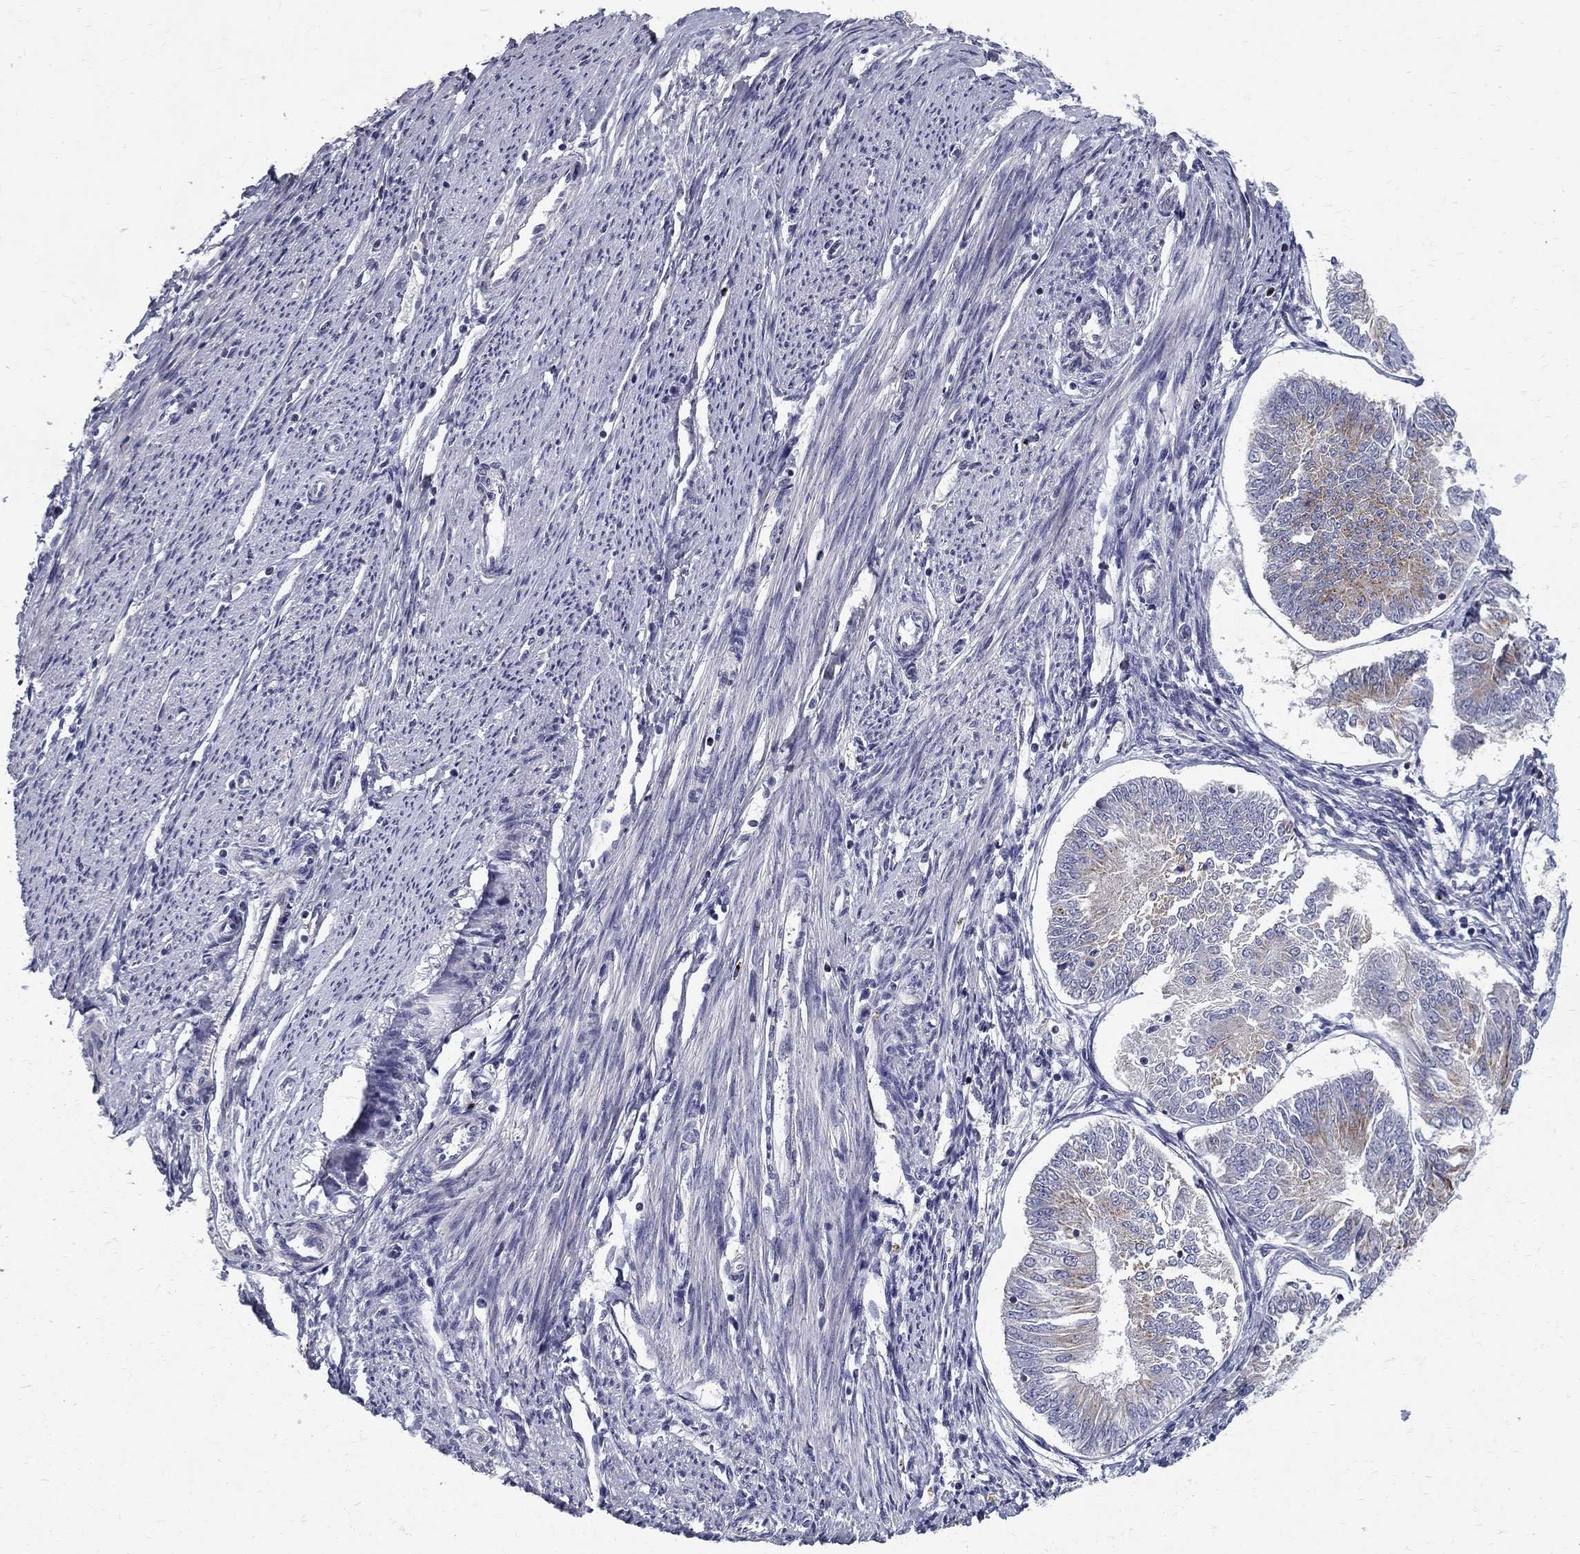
{"staining": {"intensity": "weak", "quantity": "25%-75%", "location": "cytoplasmic/membranous"}, "tissue": "endometrial cancer", "cell_type": "Tumor cells", "image_type": "cancer", "snomed": [{"axis": "morphology", "description": "Adenocarcinoma, NOS"}, {"axis": "topography", "description": "Endometrium"}], "caption": "Immunohistochemistry (IHC) of endometrial adenocarcinoma shows low levels of weak cytoplasmic/membranous staining in about 25%-75% of tumor cells.", "gene": "CLIC6", "patient": {"sex": "female", "age": 58}}